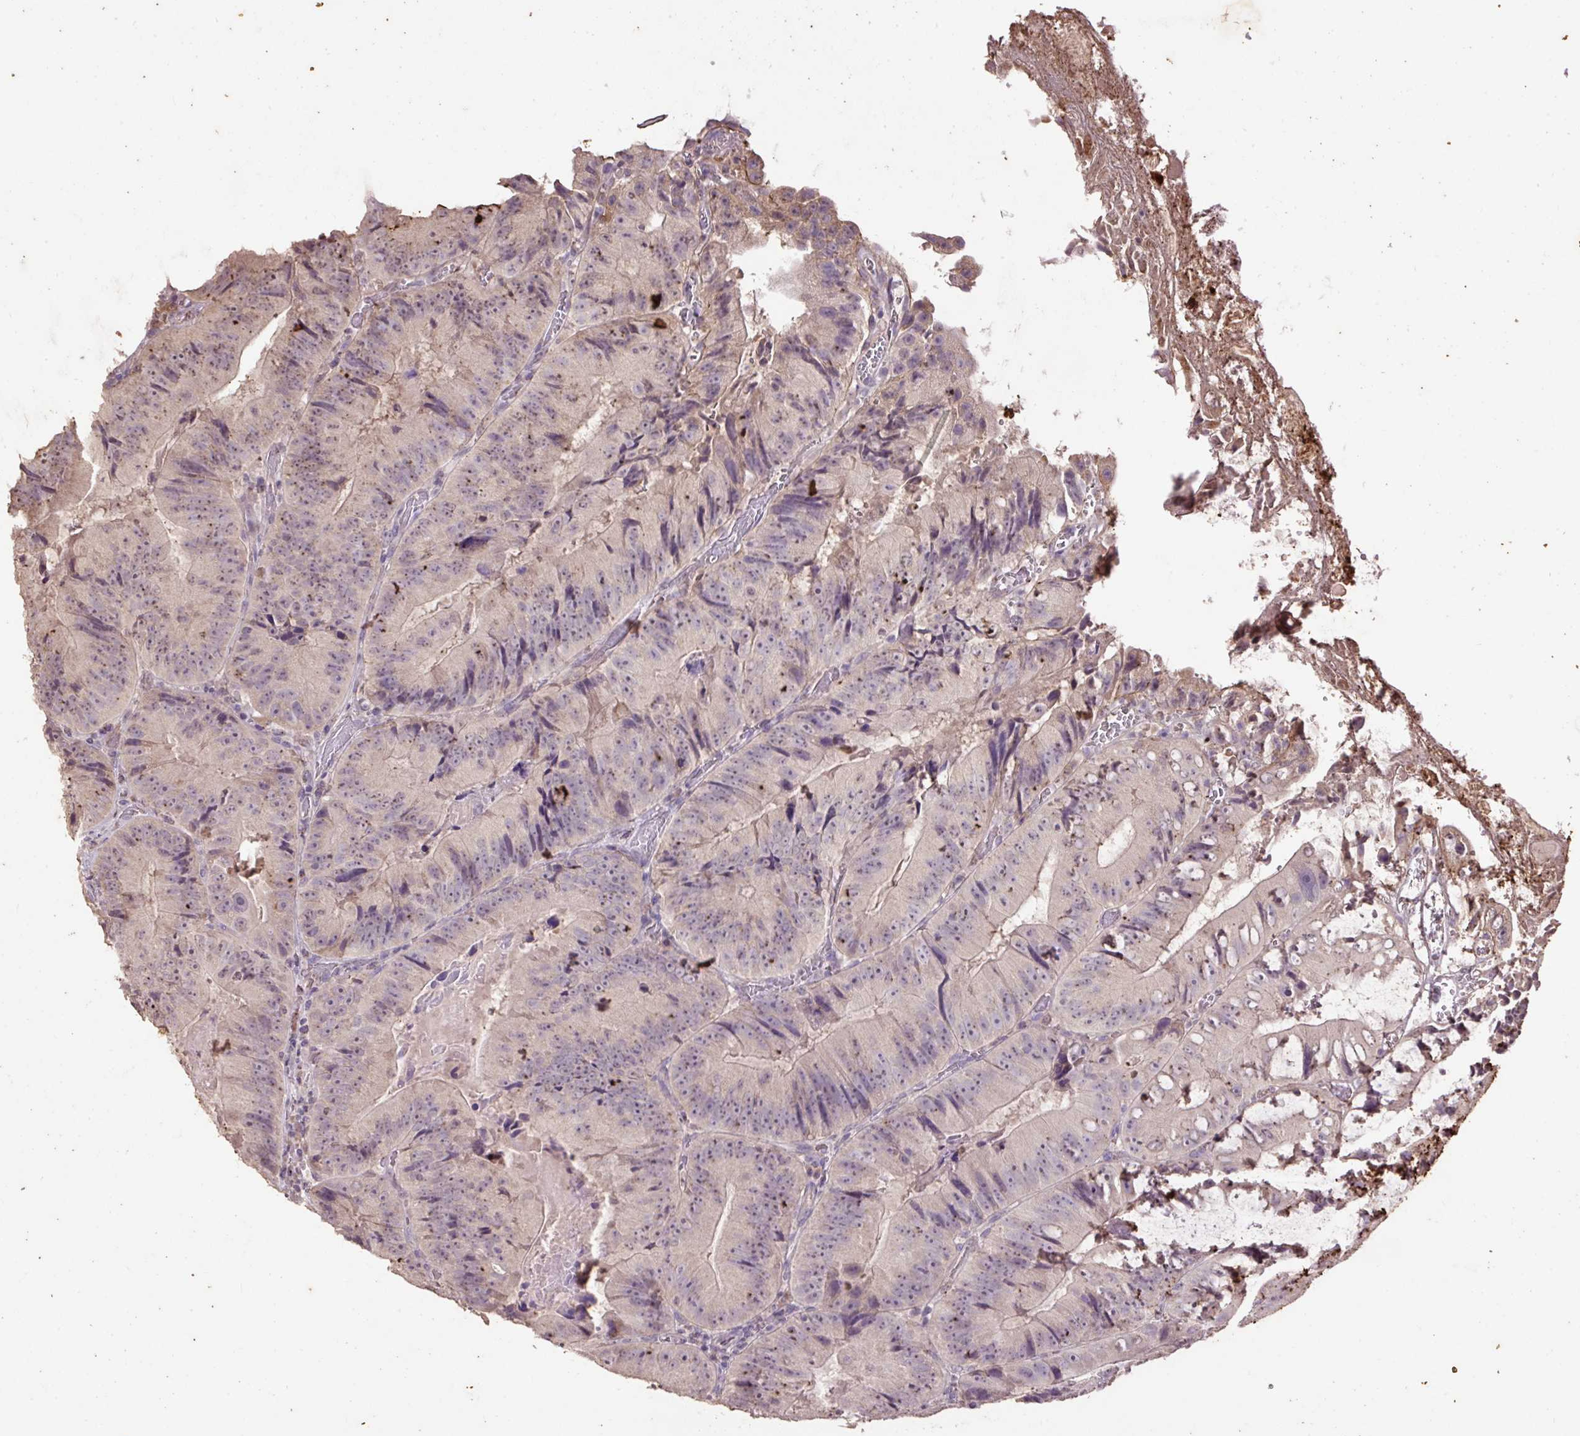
{"staining": {"intensity": "weak", "quantity": "25%-75%", "location": "cytoplasmic/membranous"}, "tissue": "colorectal cancer", "cell_type": "Tumor cells", "image_type": "cancer", "snomed": [{"axis": "morphology", "description": "Adenocarcinoma, NOS"}, {"axis": "topography", "description": "Colon"}], "caption": "Brown immunohistochemical staining in human colorectal cancer (adenocarcinoma) exhibits weak cytoplasmic/membranous staining in approximately 25%-75% of tumor cells.", "gene": "LRTM2", "patient": {"sex": "female", "age": 86}}